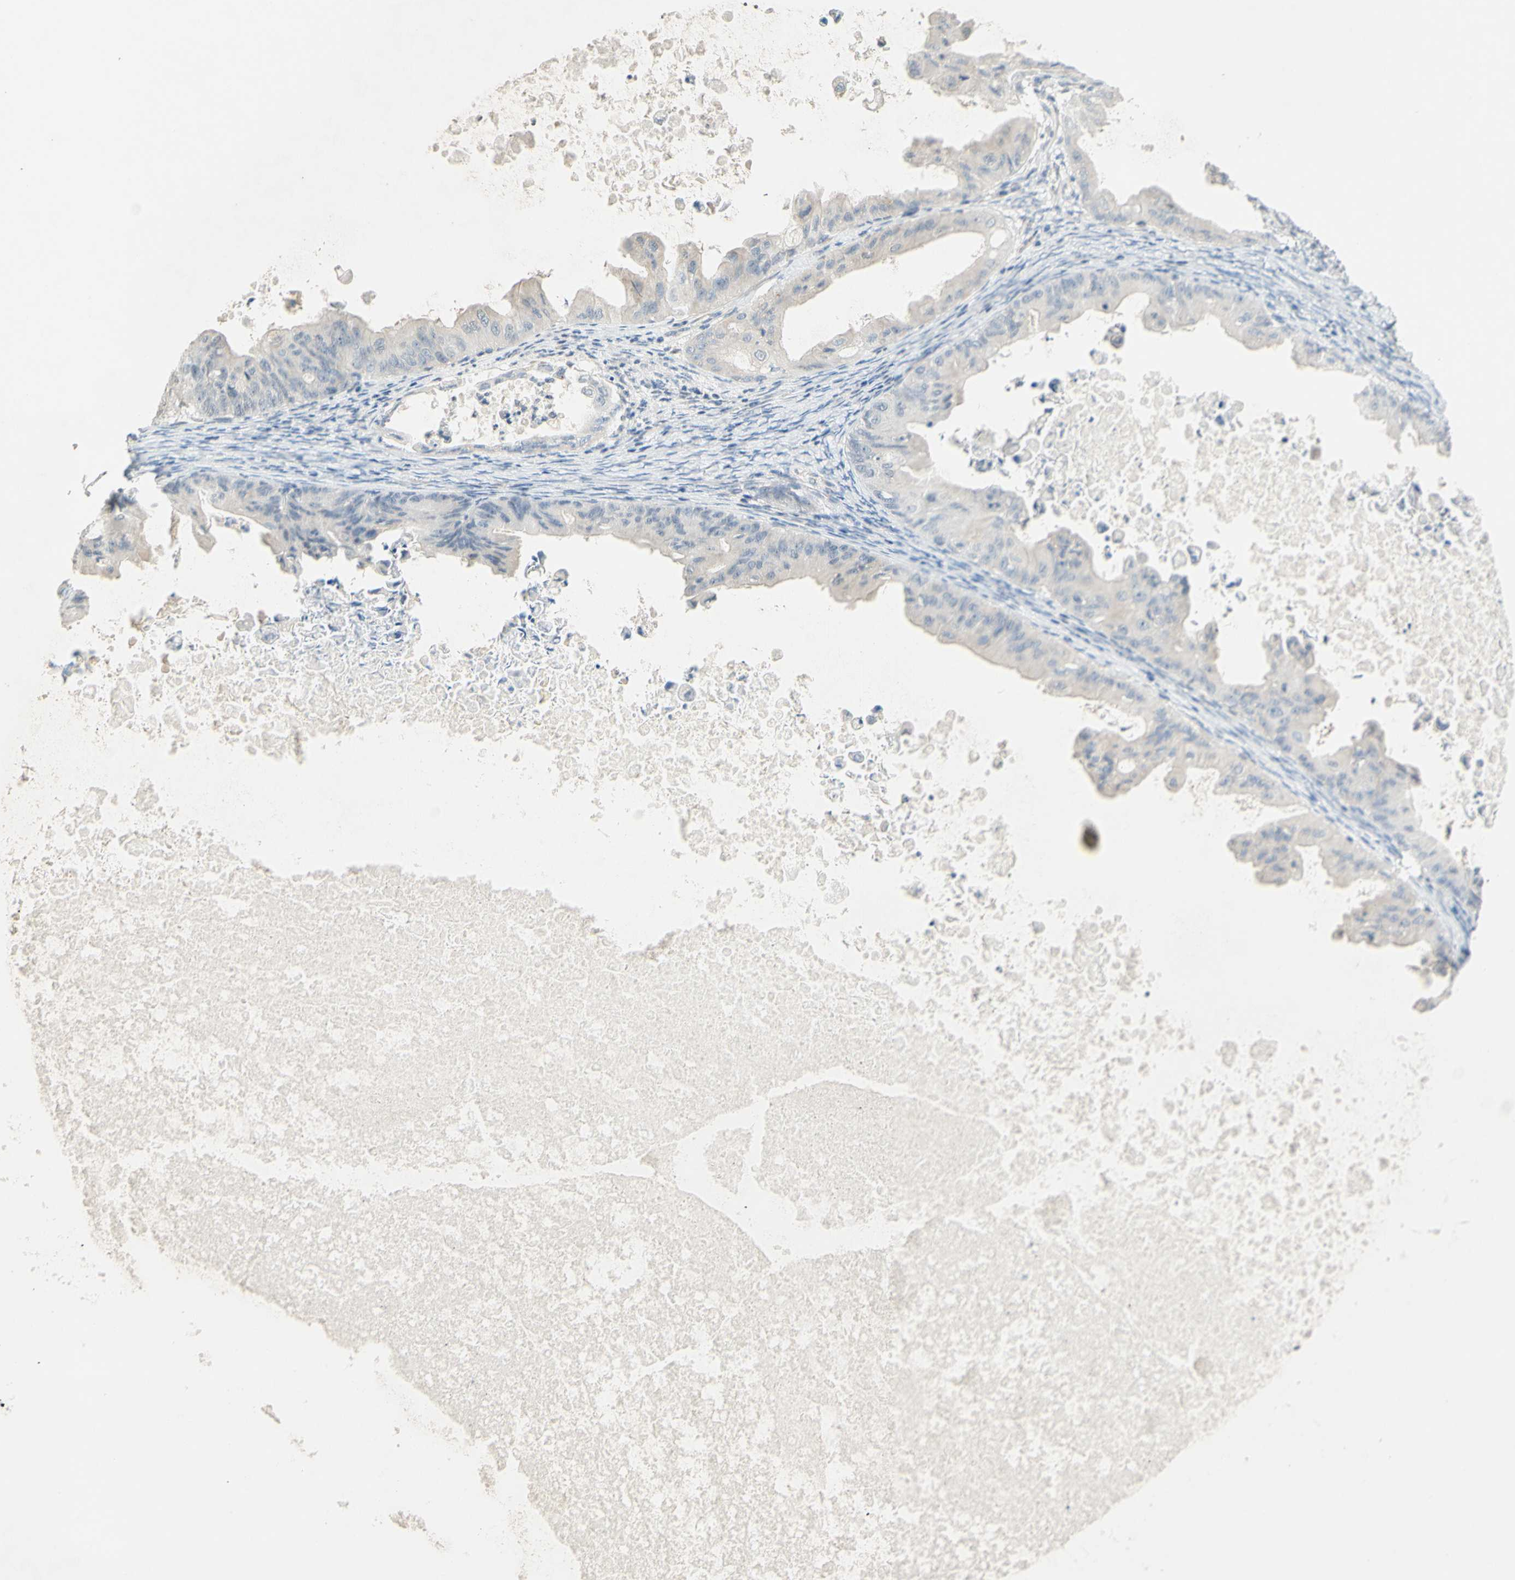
{"staining": {"intensity": "weak", "quantity": "25%-75%", "location": "cytoplasmic/membranous"}, "tissue": "ovarian cancer", "cell_type": "Tumor cells", "image_type": "cancer", "snomed": [{"axis": "morphology", "description": "Cystadenocarcinoma, mucinous, NOS"}, {"axis": "topography", "description": "Ovary"}], "caption": "This histopathology image demonstrates immunohistochemistry (IHC) staining of human ovarian cancer, with low weak cytoplasmic/membranous positivity in about 25%-75% of tumor cells.", "gene": "MAG", "patient": {"sex": "female", "age": 37}}